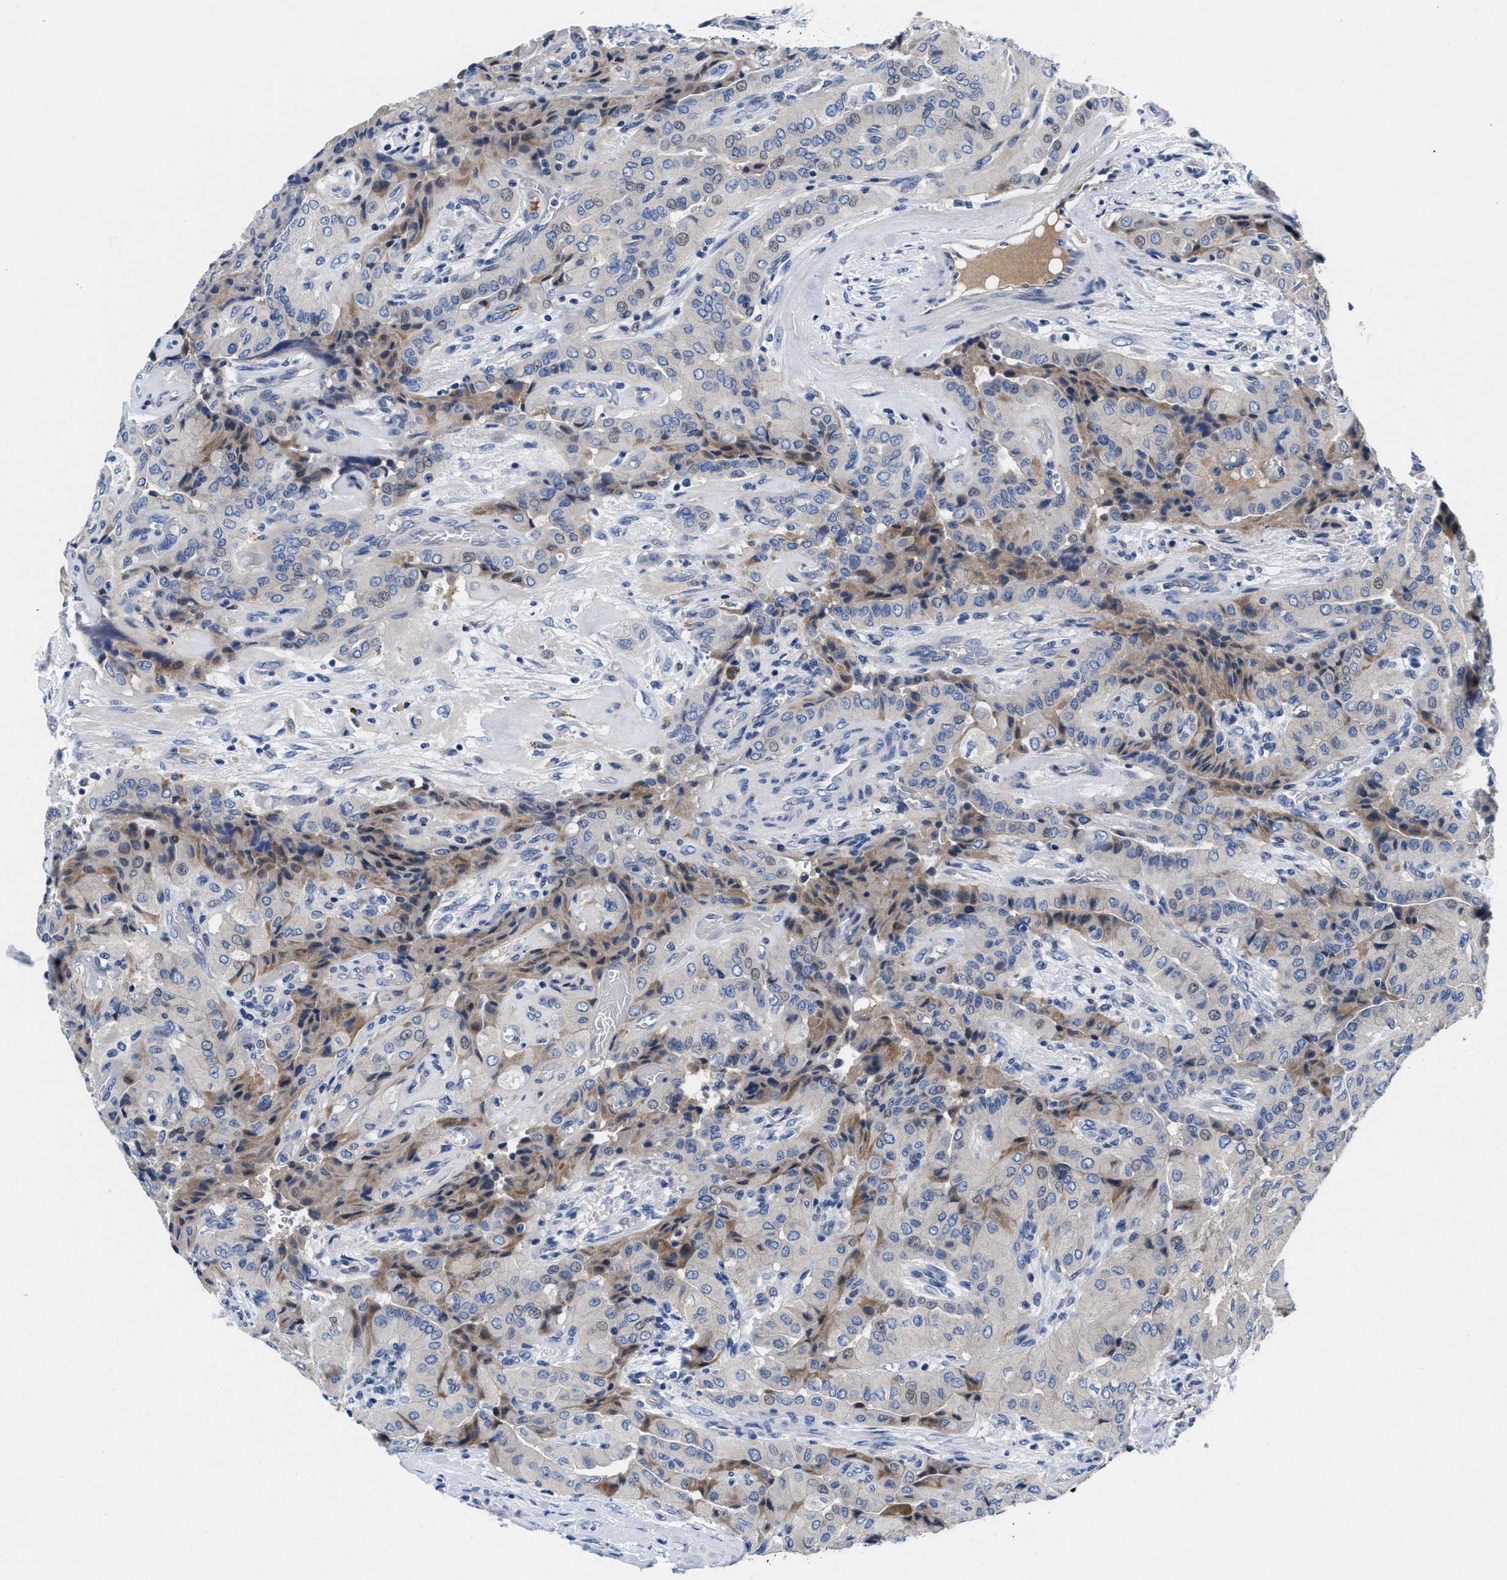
{"staining": {"intensity": "weak", "quantity": "<25%", "location": "cytoplasmic/membranous"}, "tissue": "thyroid cancer", "cell_type": "Tumor cells", "image_type": "cancer", "snomed": [{"axis": "morphology", "description": "Papillary adenocarcinoma, NOS"}, {"axis": "topography", "description": "Thyroid gland"}], "caption": "An immunohistochemistry (IHC) histopathology image of thyroid cancer (papillary adenocarcinoma) is shown. There is no staining in tumor cells of thyroid cancer (papillary adenocarcinoma).", "gene": "DHRS13", "patient": {"sex": "female", "age": 59}}